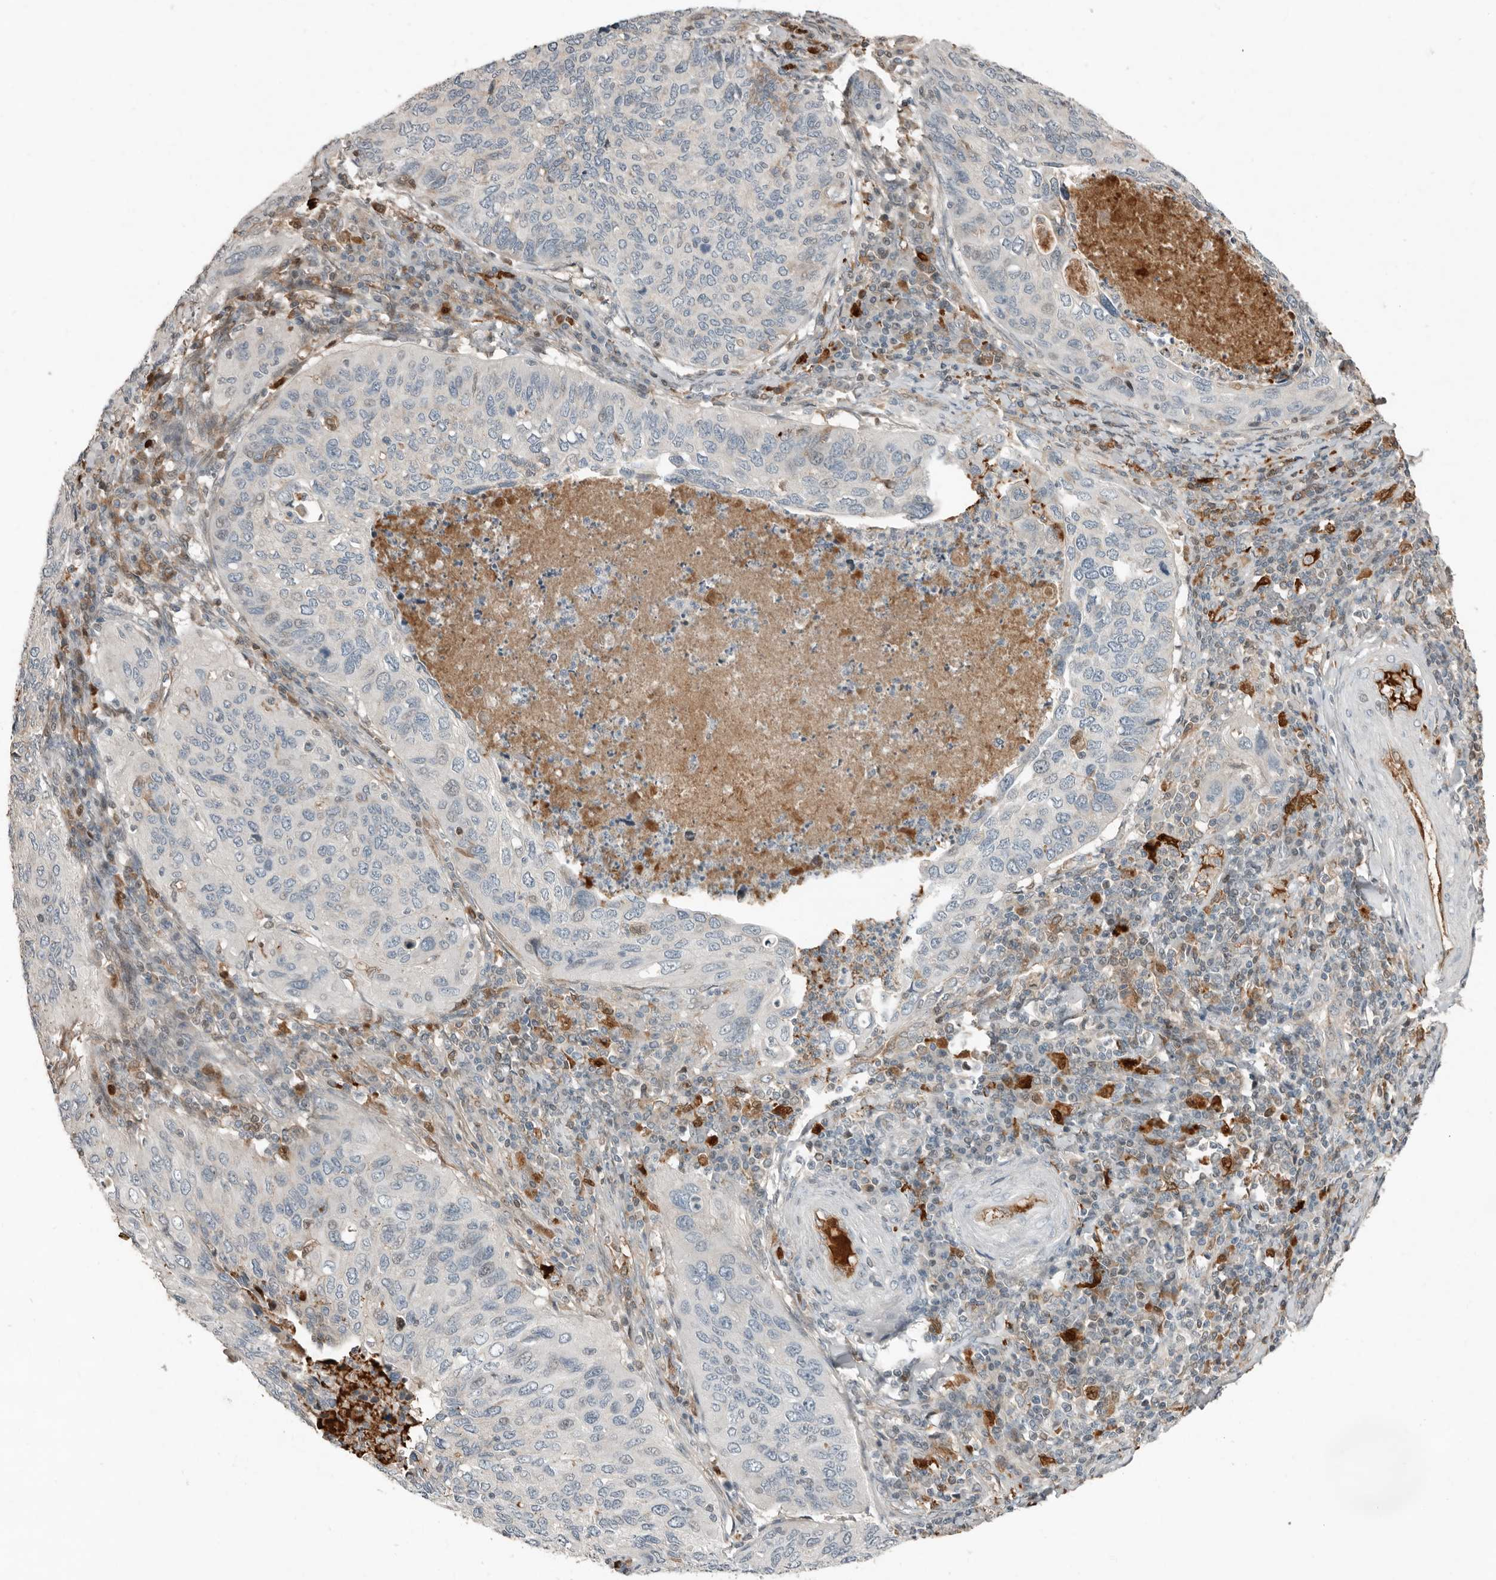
{"staining": {"intensity": "negative", "quantity": "none", "location": "none"}, "tissue": "cervical cancer", "cell_type": "Tumor cells", "image_type": "cancer", "snomed": [{"axis": "morphology", "description": "Squamous cell carcinoma, NOS"}, {"axis": "topography", "description": "Cervix"}], "caption": "Image shows no protein staining in tumor cells of cervical squamous cell carcinoma tissue. Brightfield microscopy of immunohistochemistry (IHC) stained with DAB (3,3'-diaminobenzidine) (brown) and hematoxylin (blue), captured at high magnification.", "gene": "KLHL38", "patient": {"sex": "female", "age": 38}}